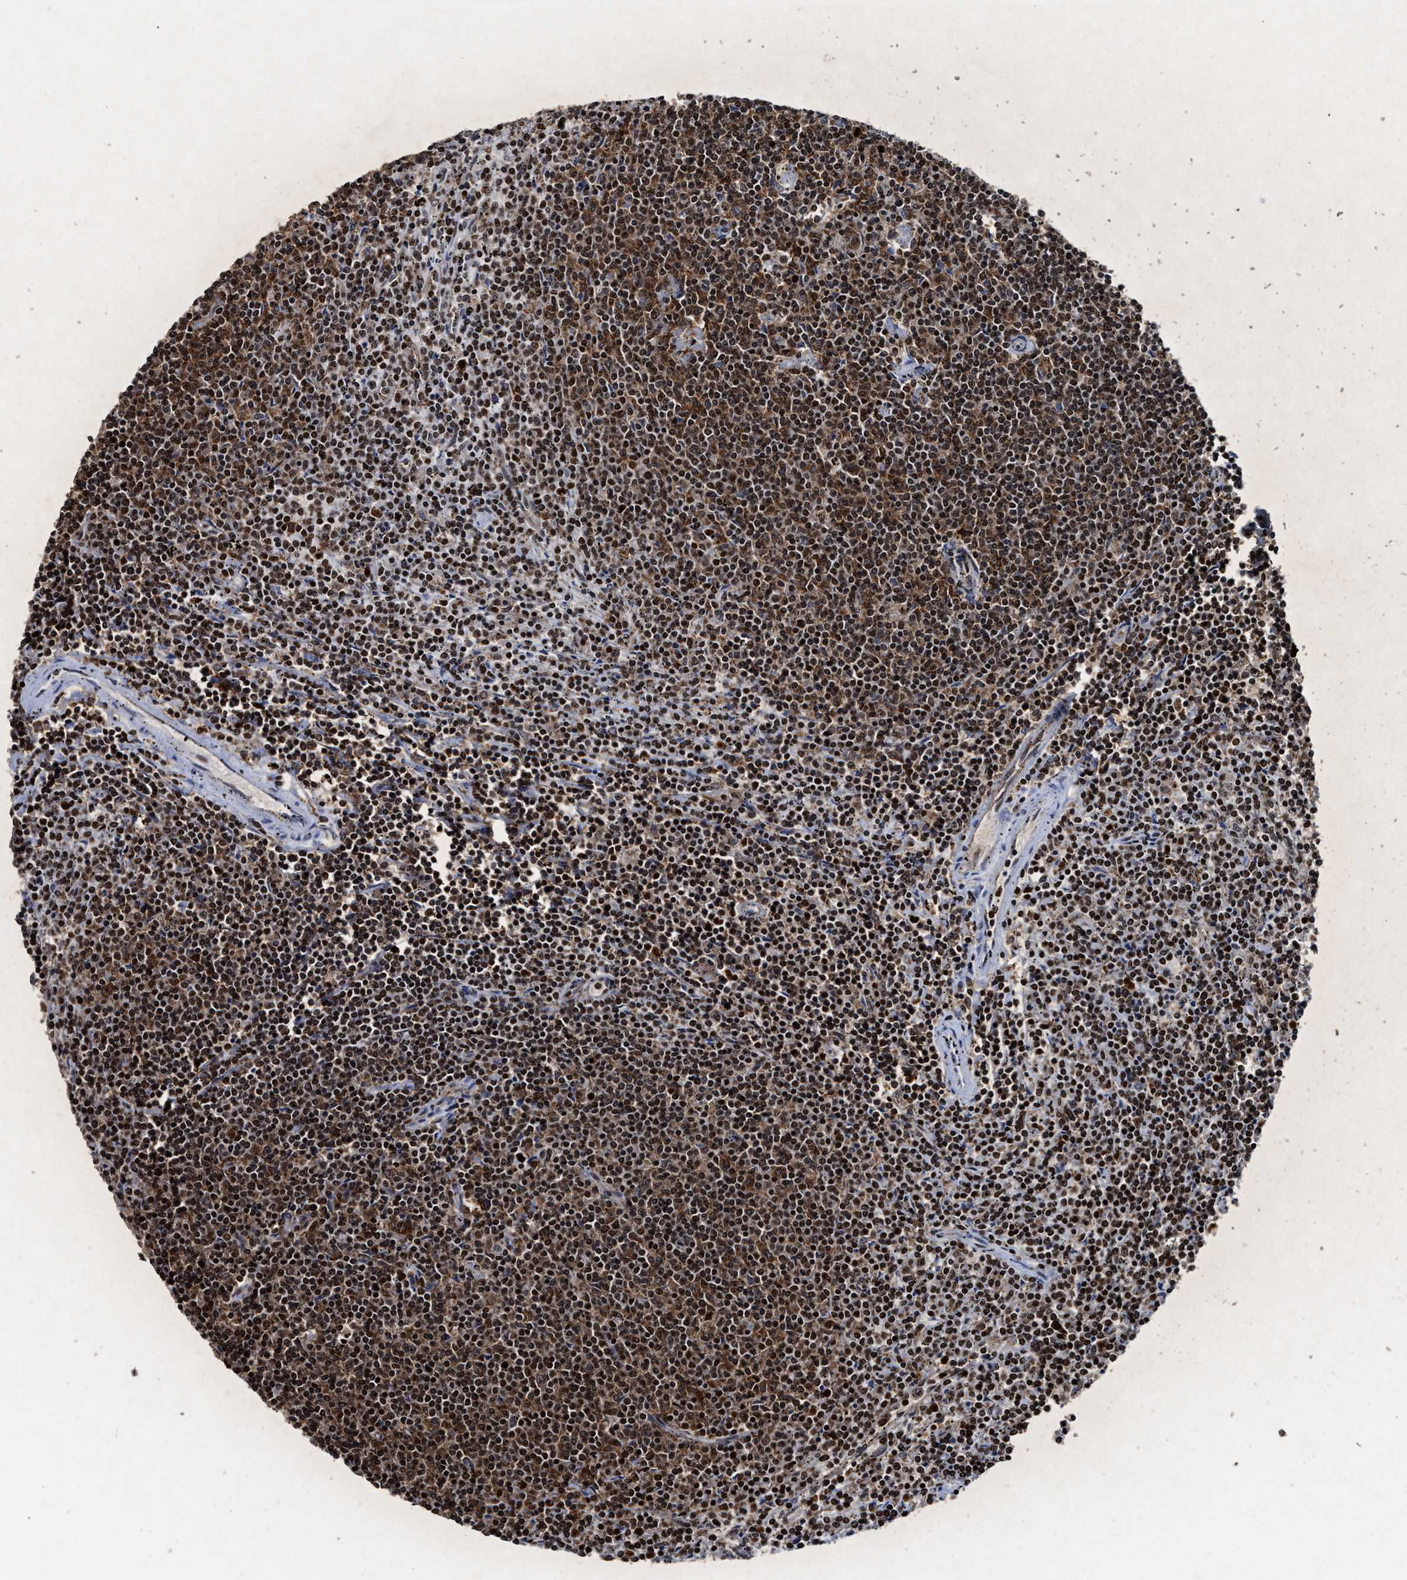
{"staining": {"intensity": "strong", "quantity": ">75%", "location": "cytoplasmic/membranous,nuclear"}, "tissue": "lymphoma", "cell_type": "Tumor cells", "image_type": "cancer", "snomed": [{"axis": "morphology", "description": "Malignant lymphoma, non-Hodgkin's type, Low grade"}, {"axis": "topography", "description": "Spleen"}], "caption": "IHC micrograph of human lymphoma stained for a protein (brown), which exhibits high levels of strong cytoplasmic/membranous and nuclear expression in approximately >75% of tumor cells.", "gene": "ALYREF", "patient": {"sex": "female", "age": 50}}